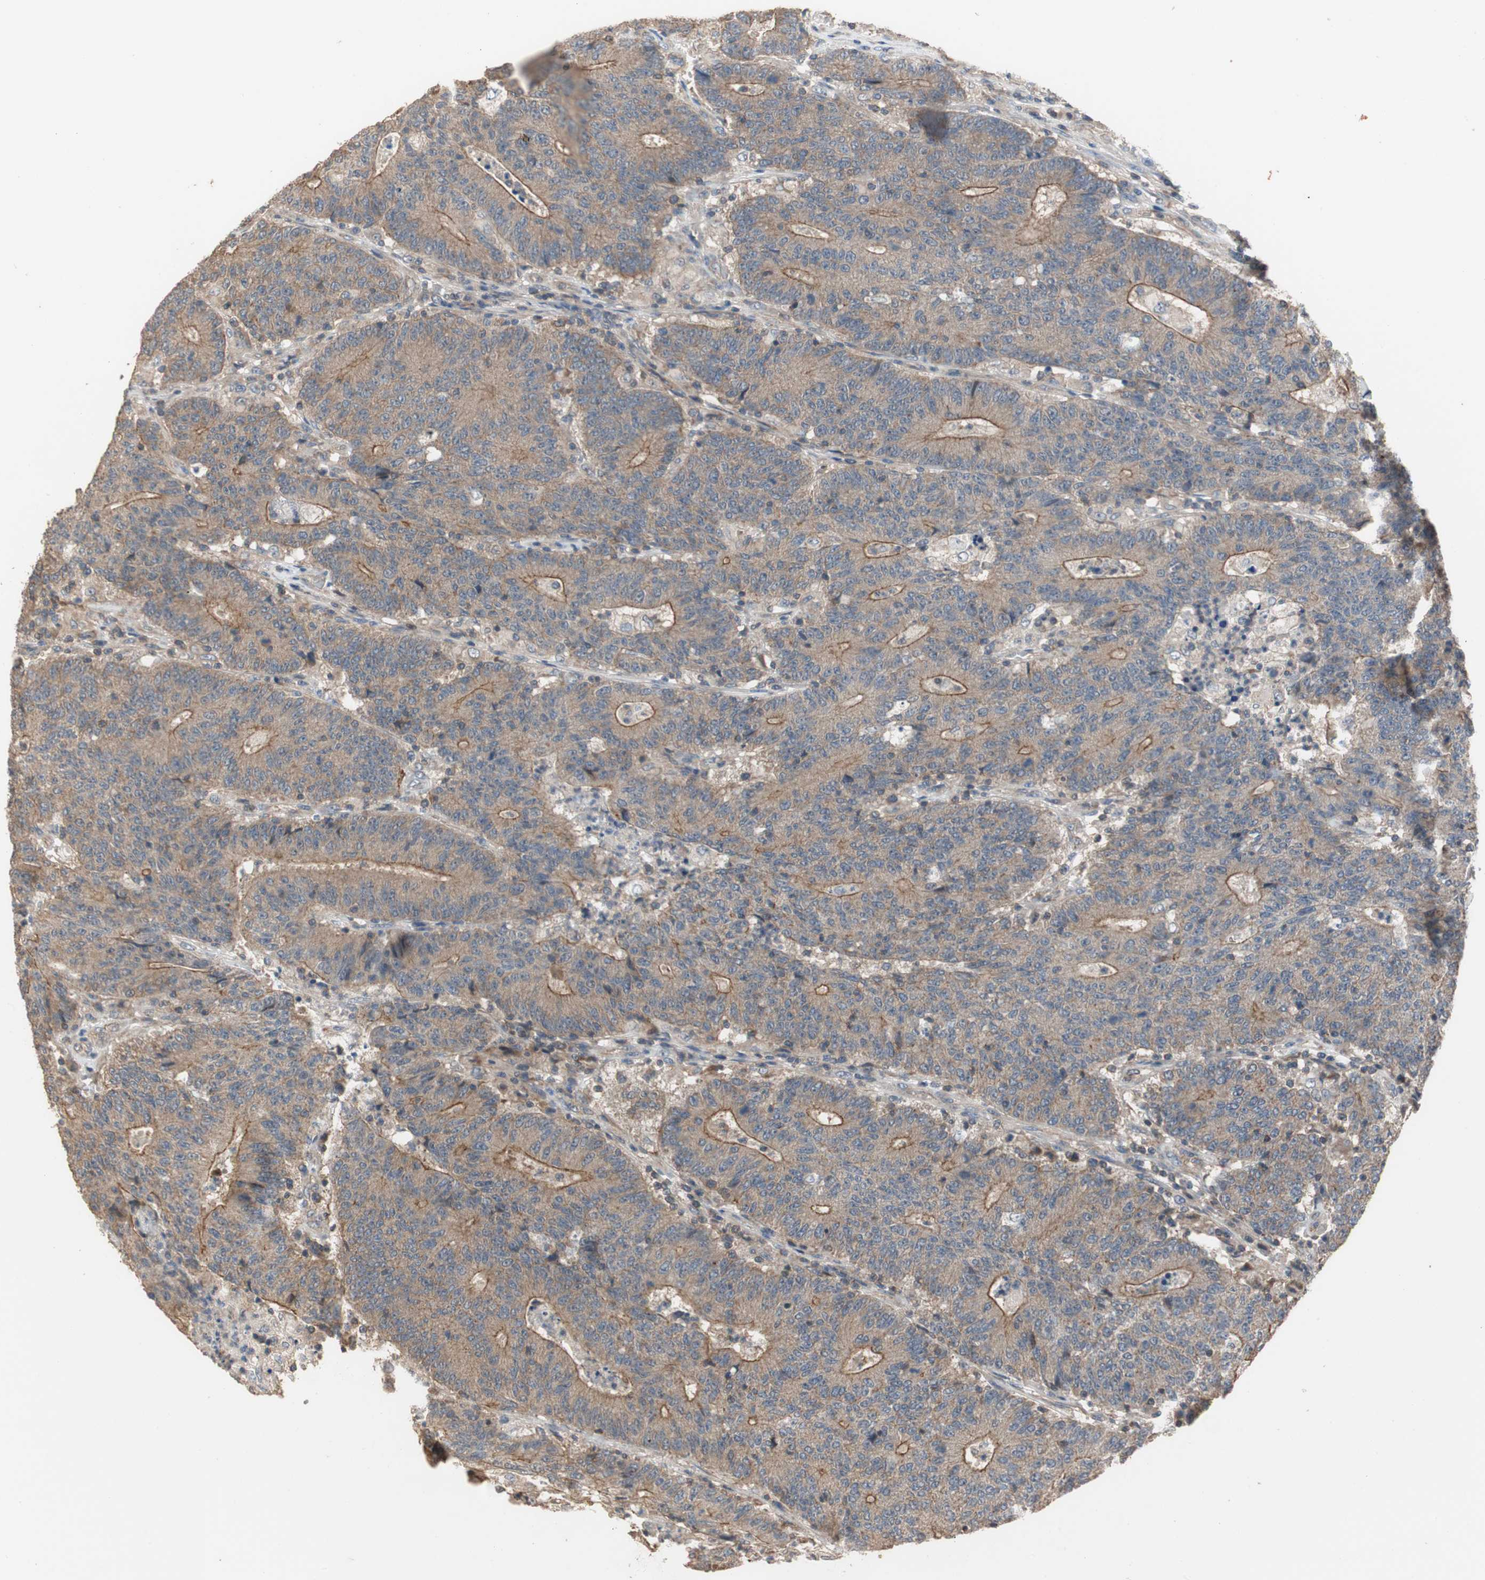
{"staining": {"intensity": "strong", "quantity": ">75%", "location": "cytoplasmic/membranous"}, "tissue": "colorectal cancer", "cell_type": "Tumor cells", "image_type": "cancer", "snomed": [{"axis": "morphology", "description": "Normal tissue, NOS"}, {"axis": "morphology", "description": "Adenocarcinoma, NOS"}, {"axis": "topography", "description": "Colon"}], "caption": "Colorectal cancer was stained to show a protein in brown. There is high levels of strong cytoplasmic/membranous staining in about >75% of tumor cells.", "gene": "MAP4K2", "patient": {"sex": "female", "age": 75}}